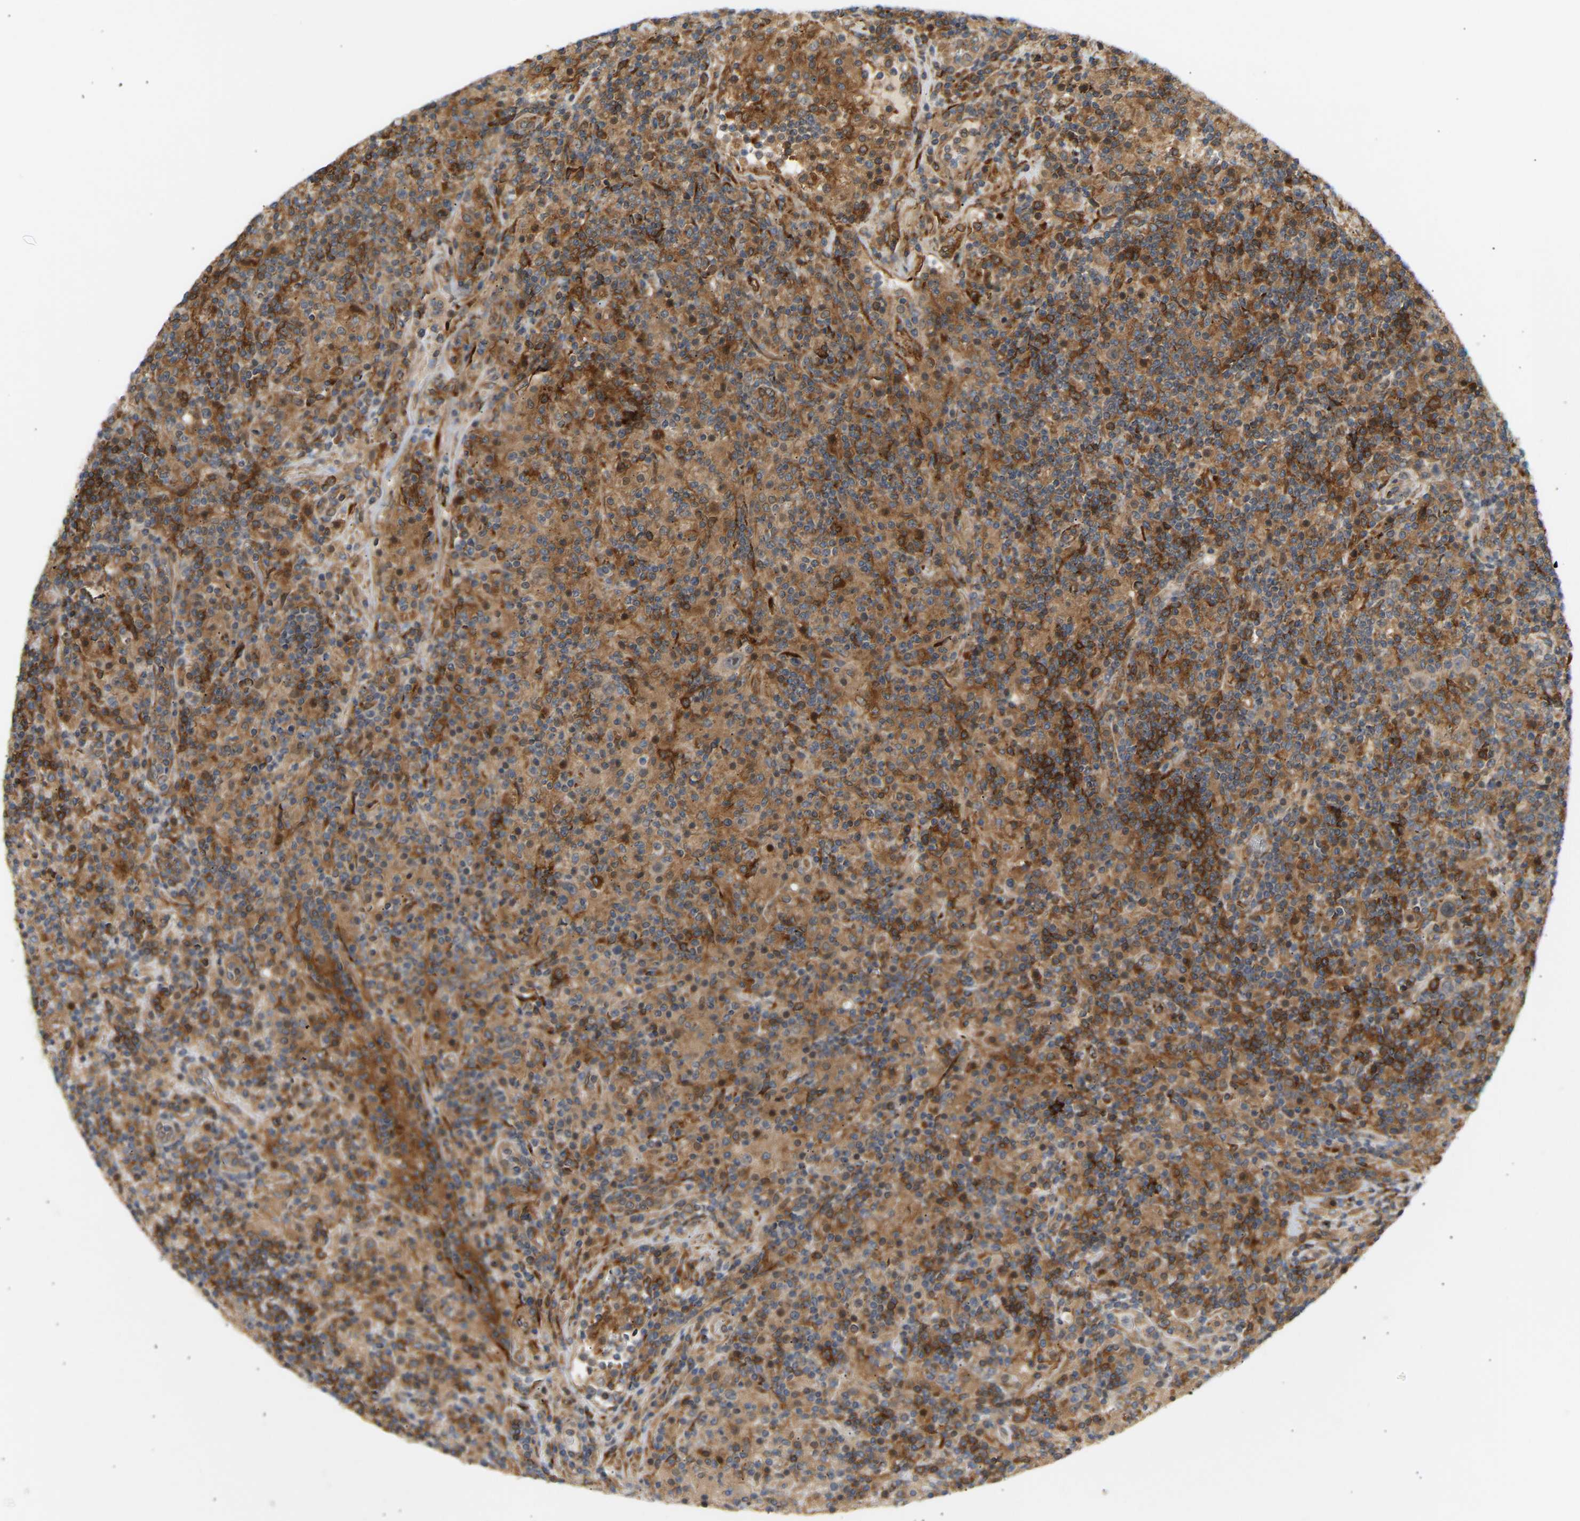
{"staining": {"intensity": "strong", "quantity": ">75%", "location": "cytoplasmic/membranous"}, "tissue": "lymphoma", "cell_type": "Tumor cells", "image_type": "cancer", "snomed": [{"axis": "morphology", "description": "Hodgkin's disease, NOS"}, {"axis": "topography", "description": "Lymph node"}], "caption": "Tumor cells reveal high levels of strong cytoplasmic/membranous expression in about >75% of cells in lymphoma.", "gene": "PLCG2", "patient": {"sex": "male", "age": 70}}